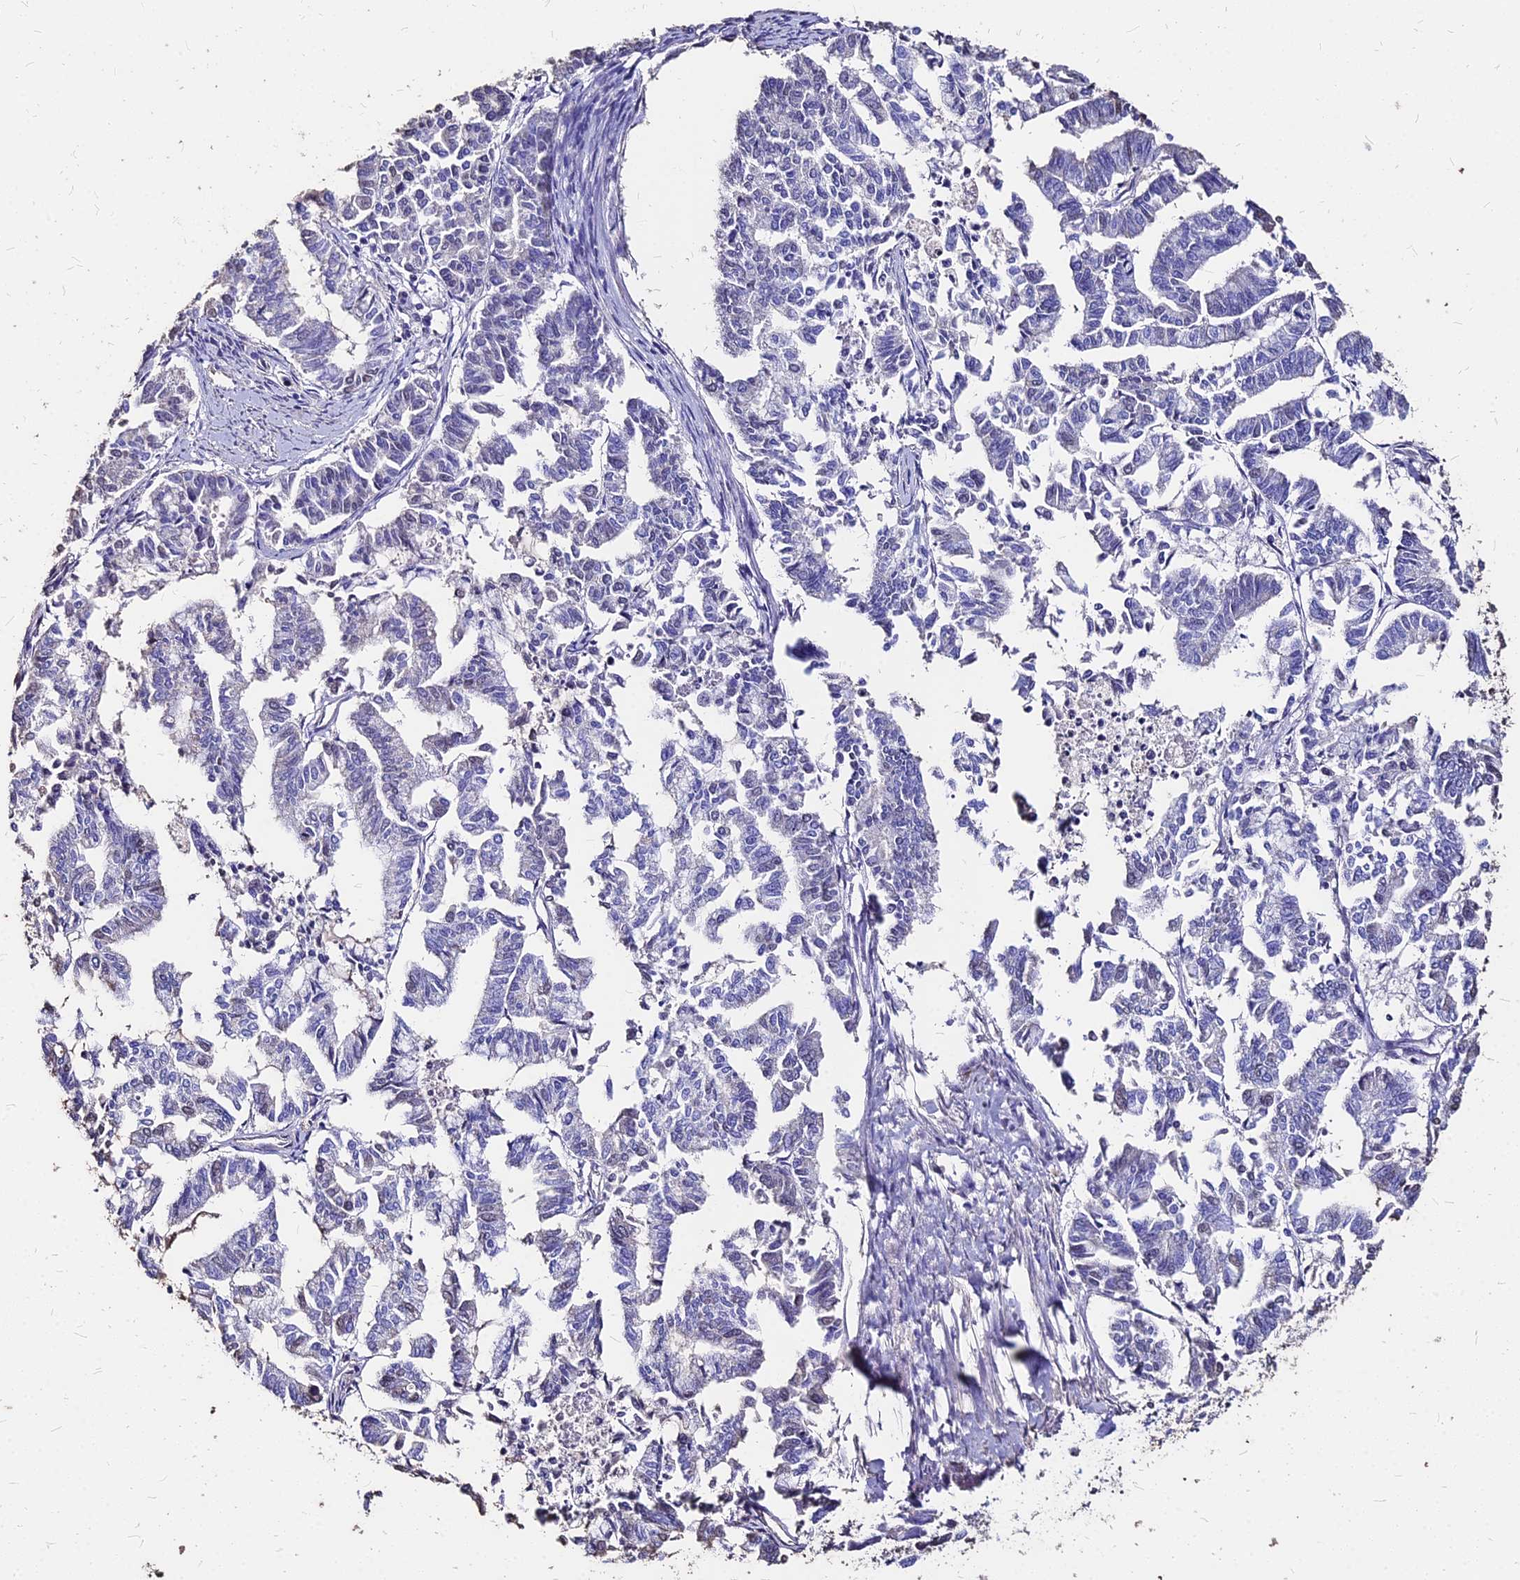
{"staining": {"intensity": "negative", "quantity": "none", "location": "none"}, "tissue": "endometrial cancer", "cell_type": "Tumor cells", "image_type": "cancer", "snomed": [{"axis": "morphology", "description": "Adenocarcinoma, NOS"}, {"axis": "topography", "description": "Endometrium"}], "caption": "Tumor cells show no significant staining in adenocarcinoma (endometrial).", "gene": "NME5", "patient": {"sex": "female", "age": 79}}